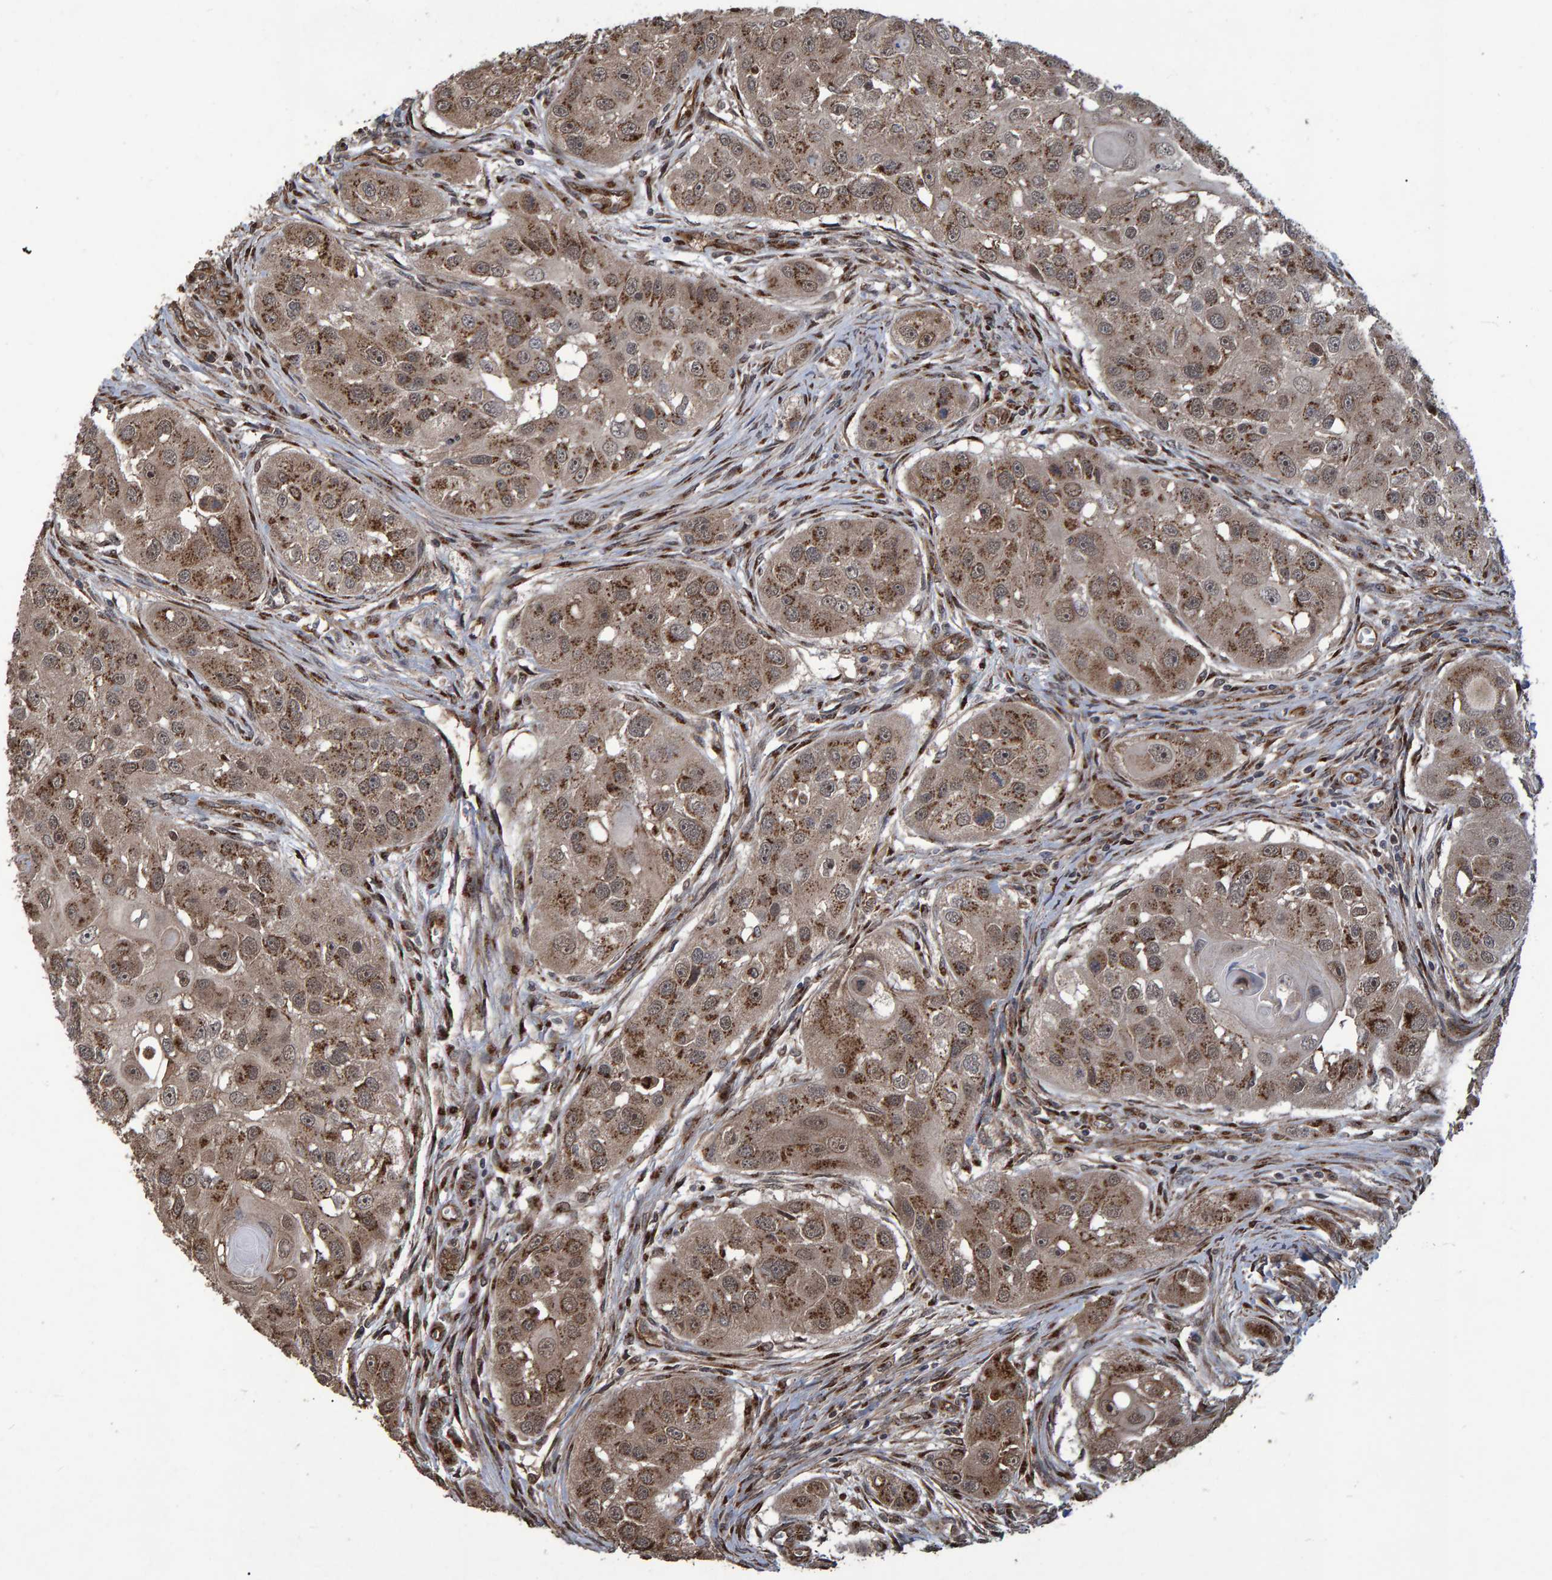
{"staining": {"intensity": "strong", "quantity": ">75%", "location": "cytoplasmic/membranous,nuclear"}, "tissue": "head and neck cancer", "cell_type": "Tumor cells", "image_type": "cancer", "snomed": [{"axis": "morphology", "description": "Normal tissue, NOS"}, {"axis": "morphology", "description": "Squamous cell carcinoma, NOS"}, {"axis": "topography", "description": "Skeletal muscle"}, {"axis": "topography", "description": "Head-Neck"}], "caption": "This is an image of immunohistochemistry staining of head and neck cancer, which shows strong expression in the cytoplasmic/membranous and nuclear of tumor cells.", "gene": "TRIM68", "patient": {"sex": "male", "age": 51}}